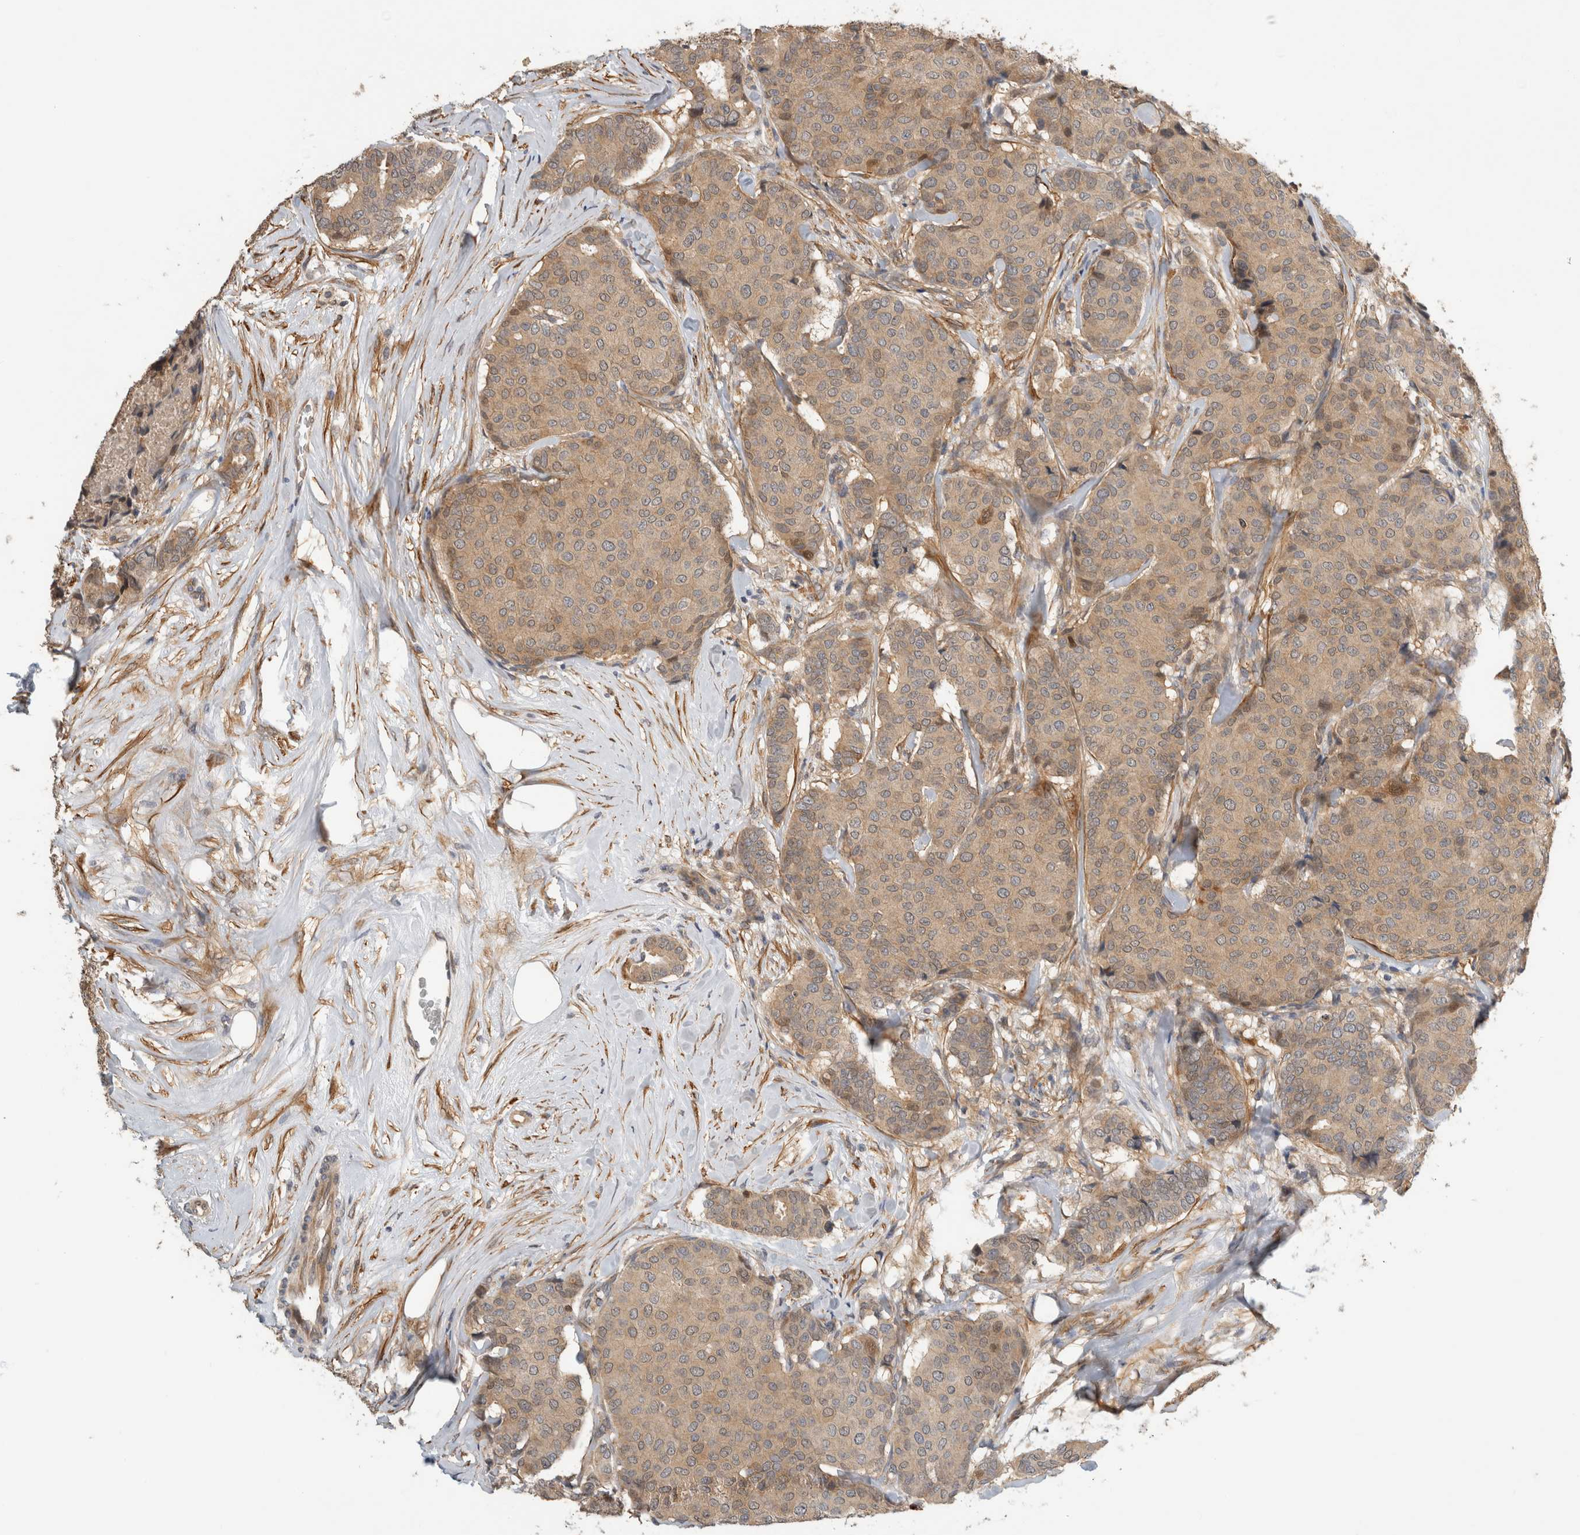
{"staining": {"intensity": "moderate", "quantity": "<25%", "location": "cytoplasmic/membranous"}, "tissue": "breast cancer", "cell_type": "Tumor cells", "image_type": "cancer", "snomed": [{"axis": "morphology", "description": "Duct carcinoma"}, {"axis": "topography", "description": "Breast"}], "caption": "Human breast cancer stained with a protein marker demonstrates moderate staining in tumor cells.", "gene": "PGM1", "patient": {"sex": "female", "age": 75}}